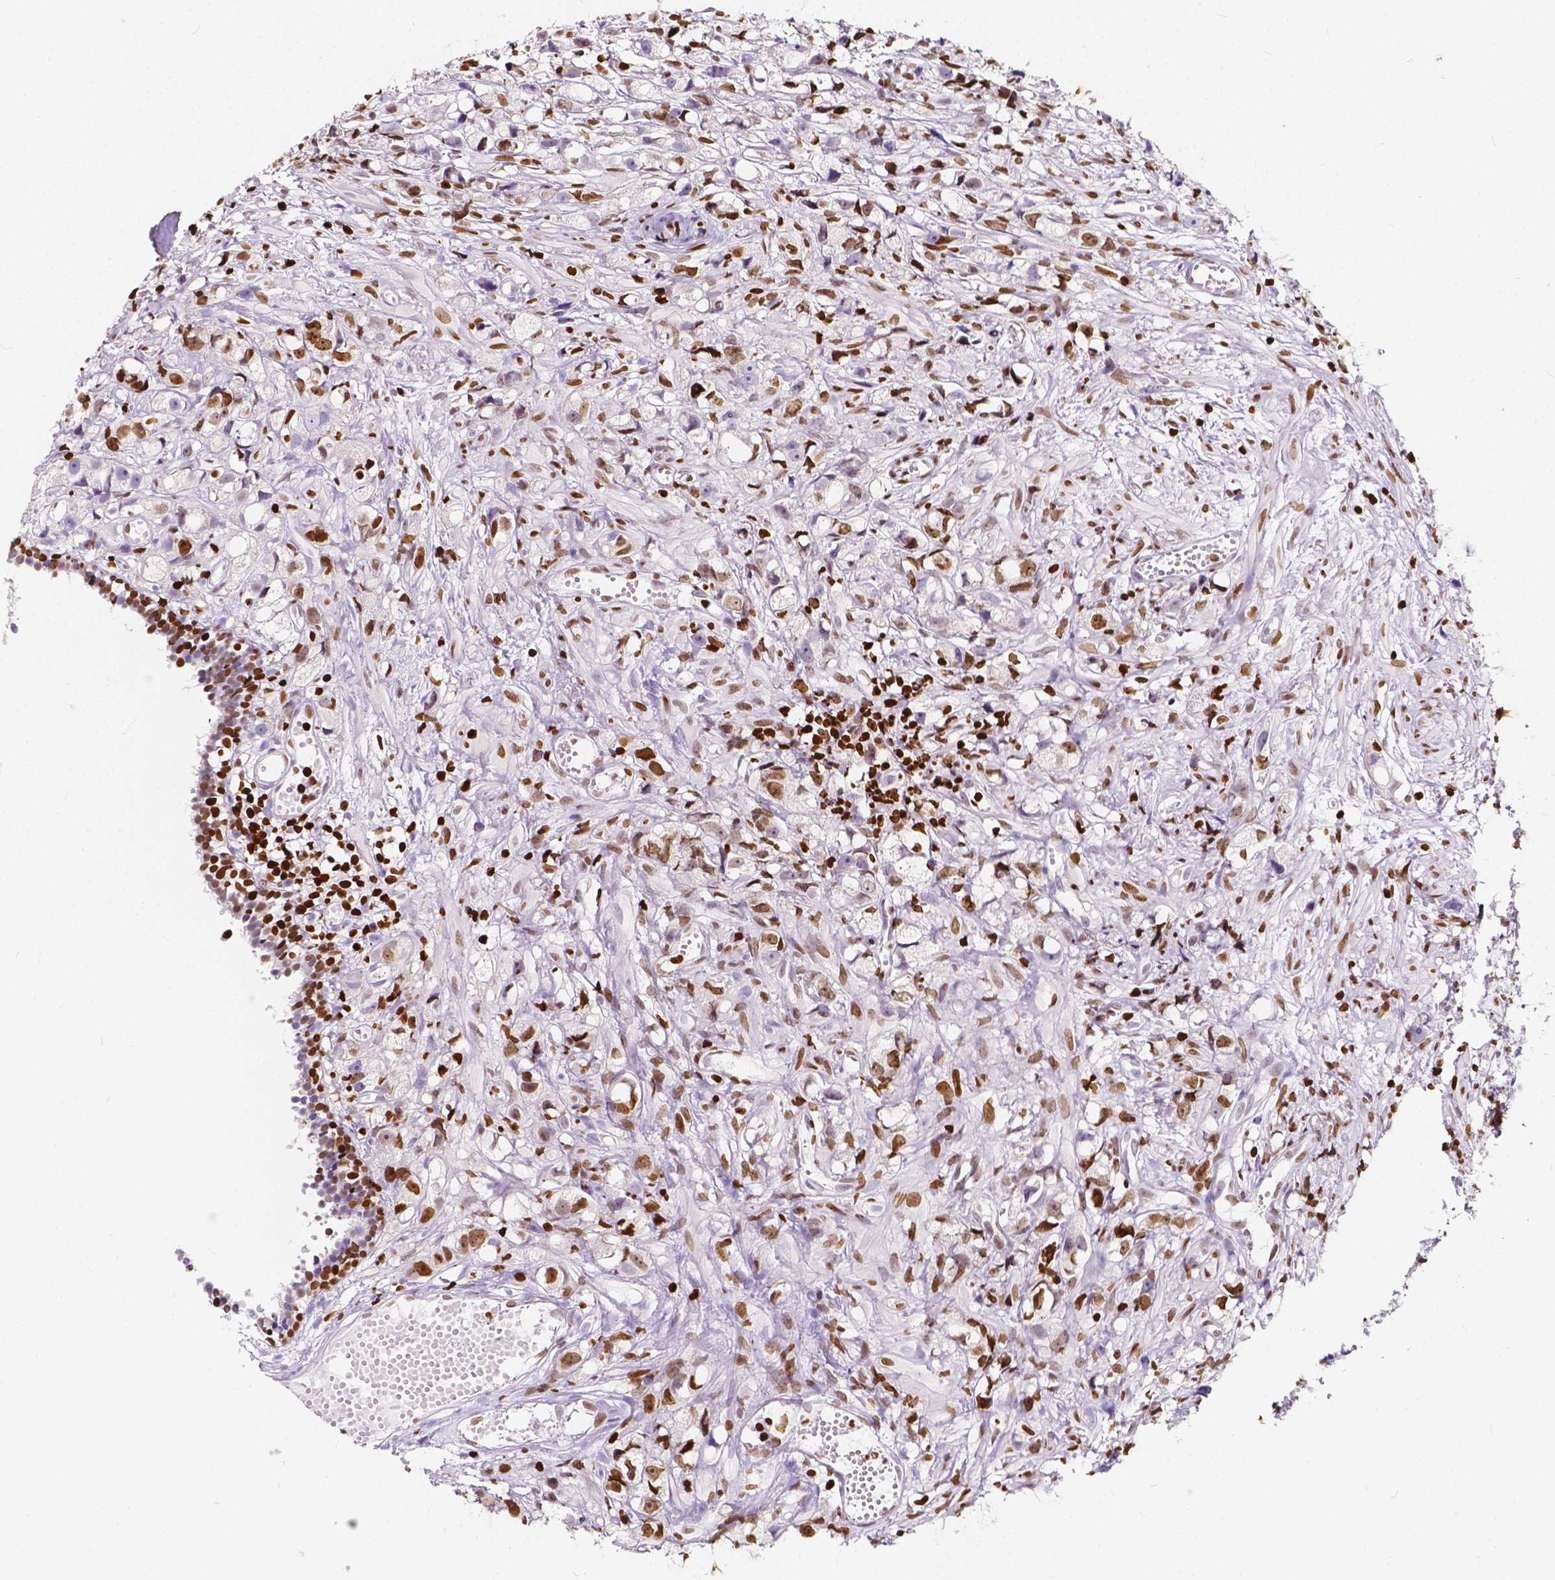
{"staining": {"intensity": "moderate", "quantity": ">75%", "location": "nuclear"}, "tissue": "prostate cancer", "cell_type": "Tumor cells", "image_type": "cancer", "snomed": [{"axis": "morphology", "description": "Adenocarcinoma, High grade"}, {"axis": "topography", "description": "Prostate"}], "caption": "Adenocarcinoma (high-grade) (prostate) stained with a protein marker displays moderate staining in tumor cells.", "gene": "CBY3", "patient": {"sex": "male", "age": 75}}